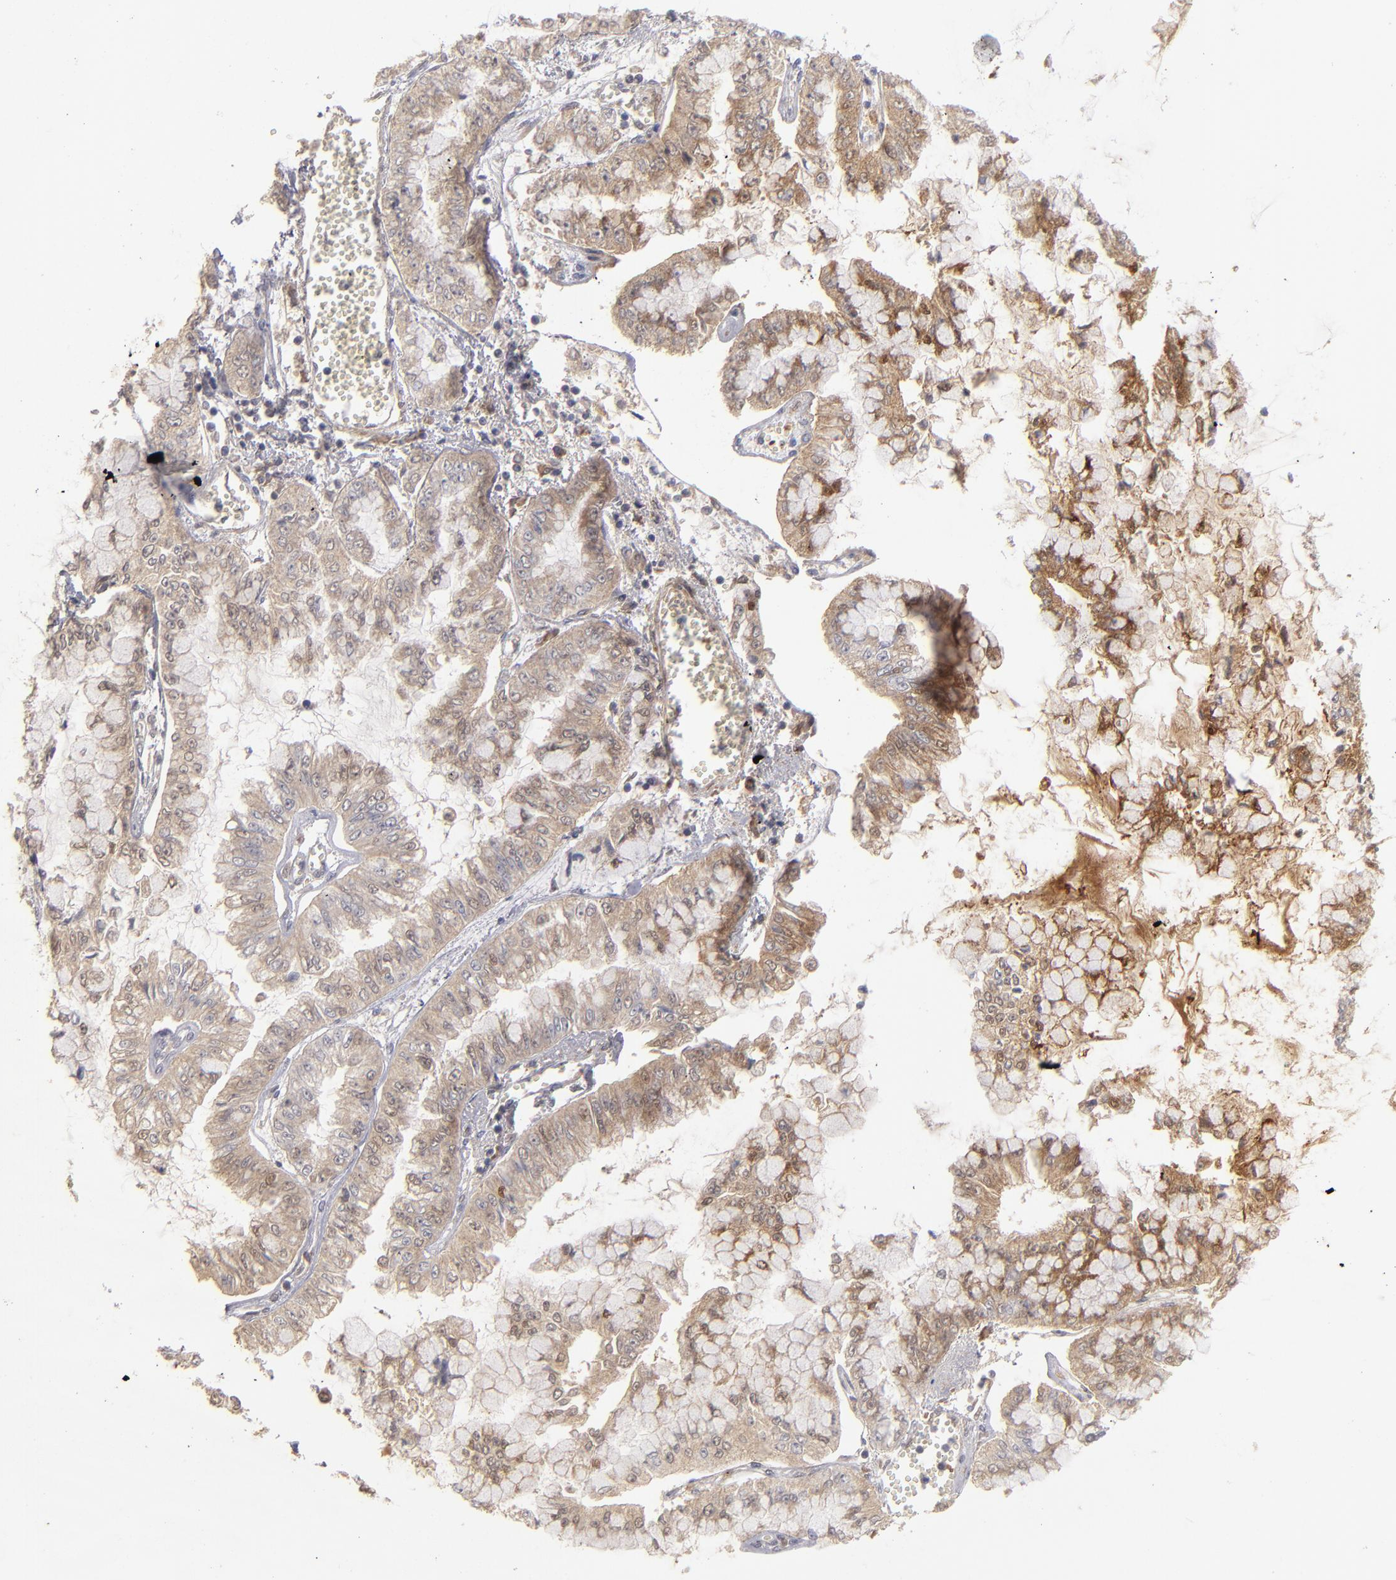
{"staining": {"intensity": "weak", "quantity": ">75%", "location": "cytoplasmic/membranous"}, "tissue": "liver cancer", "cell_type": "Tumor cells", "image_type": "cancer", "snomed": [{"axis": "morphology", "description": "Cholangiocarcinoma"}, {"axis": "topography", "description": "Liver"}], "caption": "Weak cytoplasmic/membranous expression is appreciated in about >75% of tumor cells in liver cancer.", "gene": "EXD2", "patient": {"sex": "female", "age": 79}}